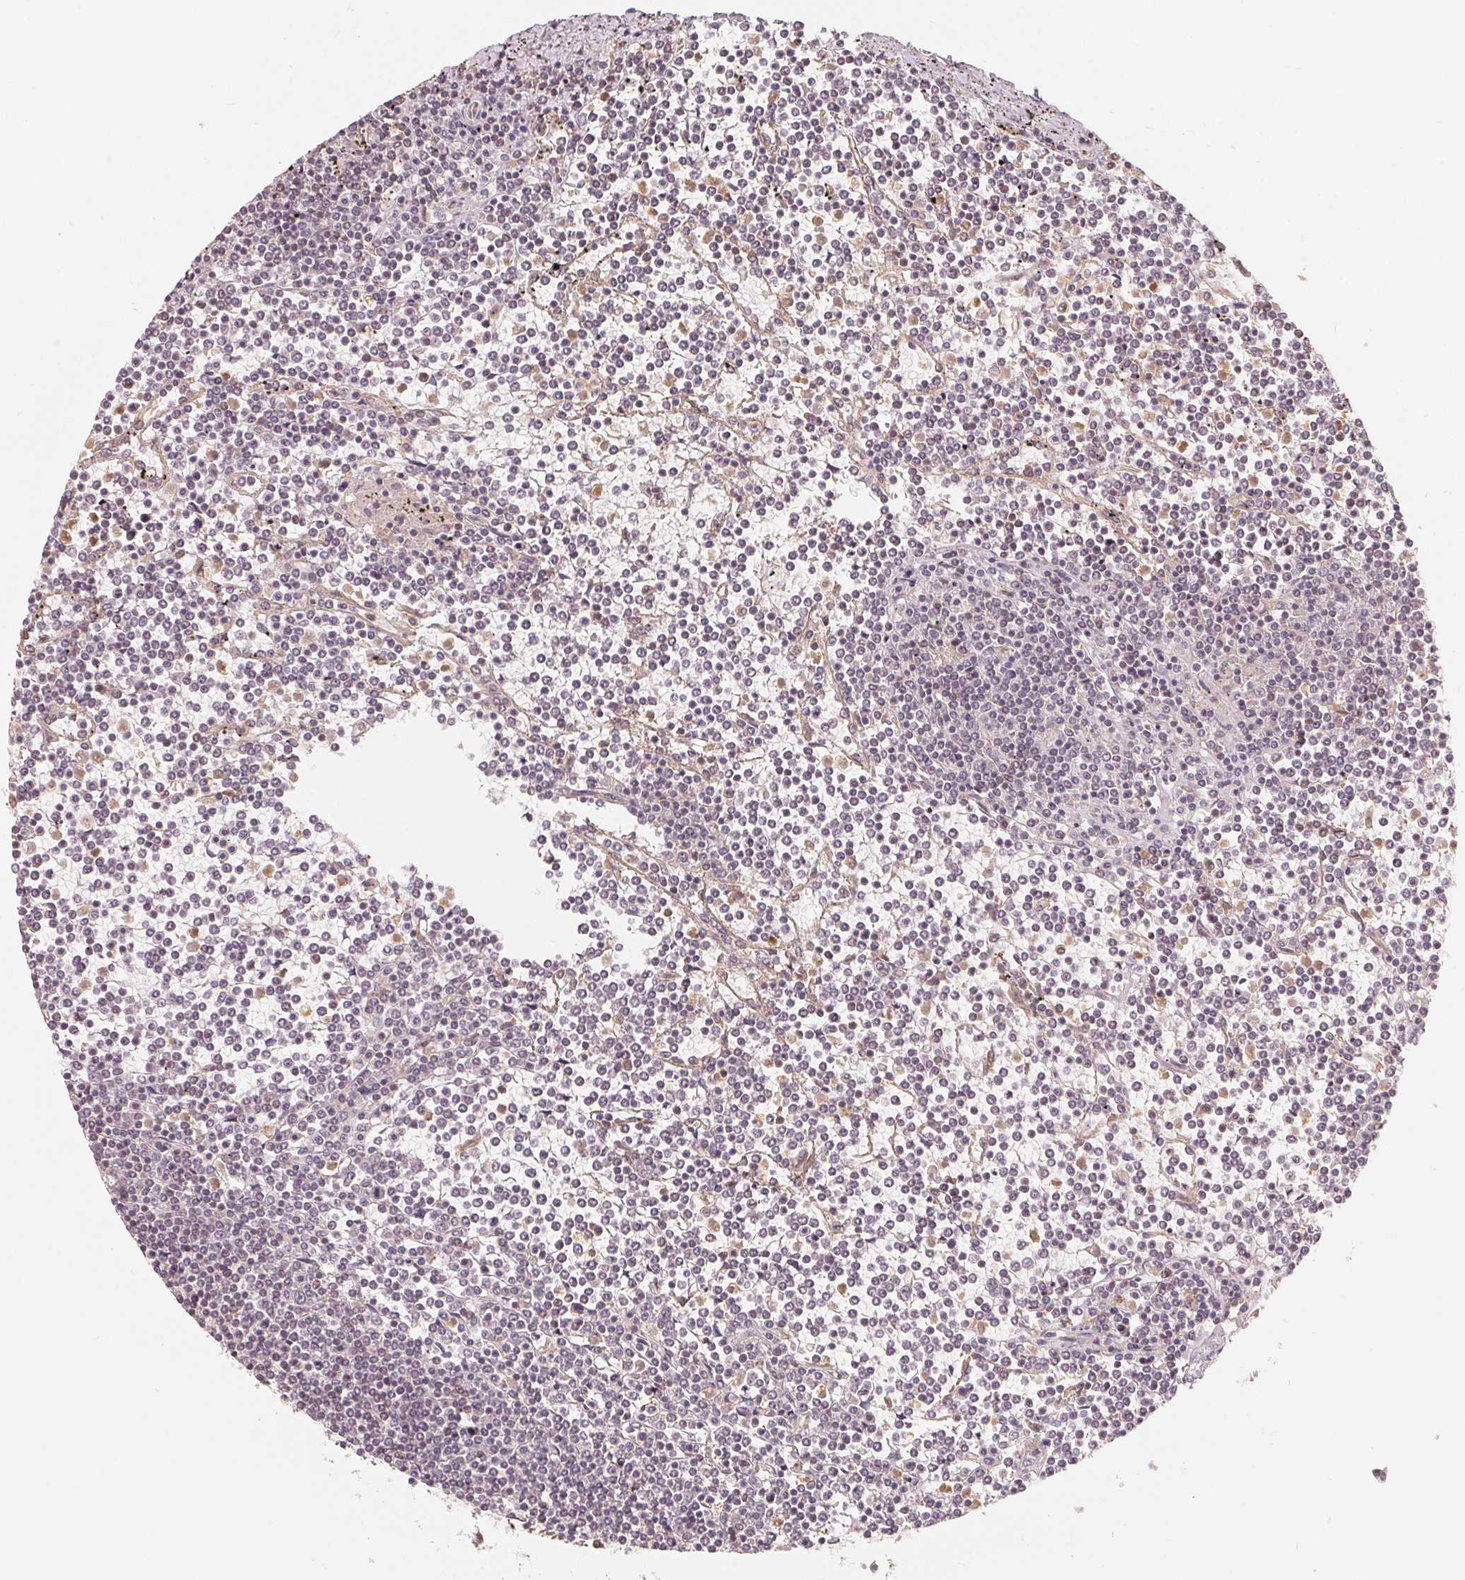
{"staining": {"intensity": "negative", "quantity": "none", "location": "none"}, "tissue": "lymphoma", "cell_type": "Tumor cells", "image_type": "cancer", "snomed": [{"axis": "morphology", "description": "Malignant lymphoma, non-Hodgkin's type, Low grade"}, {"axis": "topography", "description": "Spleen"}], "caption": "Tumor cells show no significant staining in lymphoma.", "gene": "GUSB", "patient": {"sex": "female", "age": 19}}